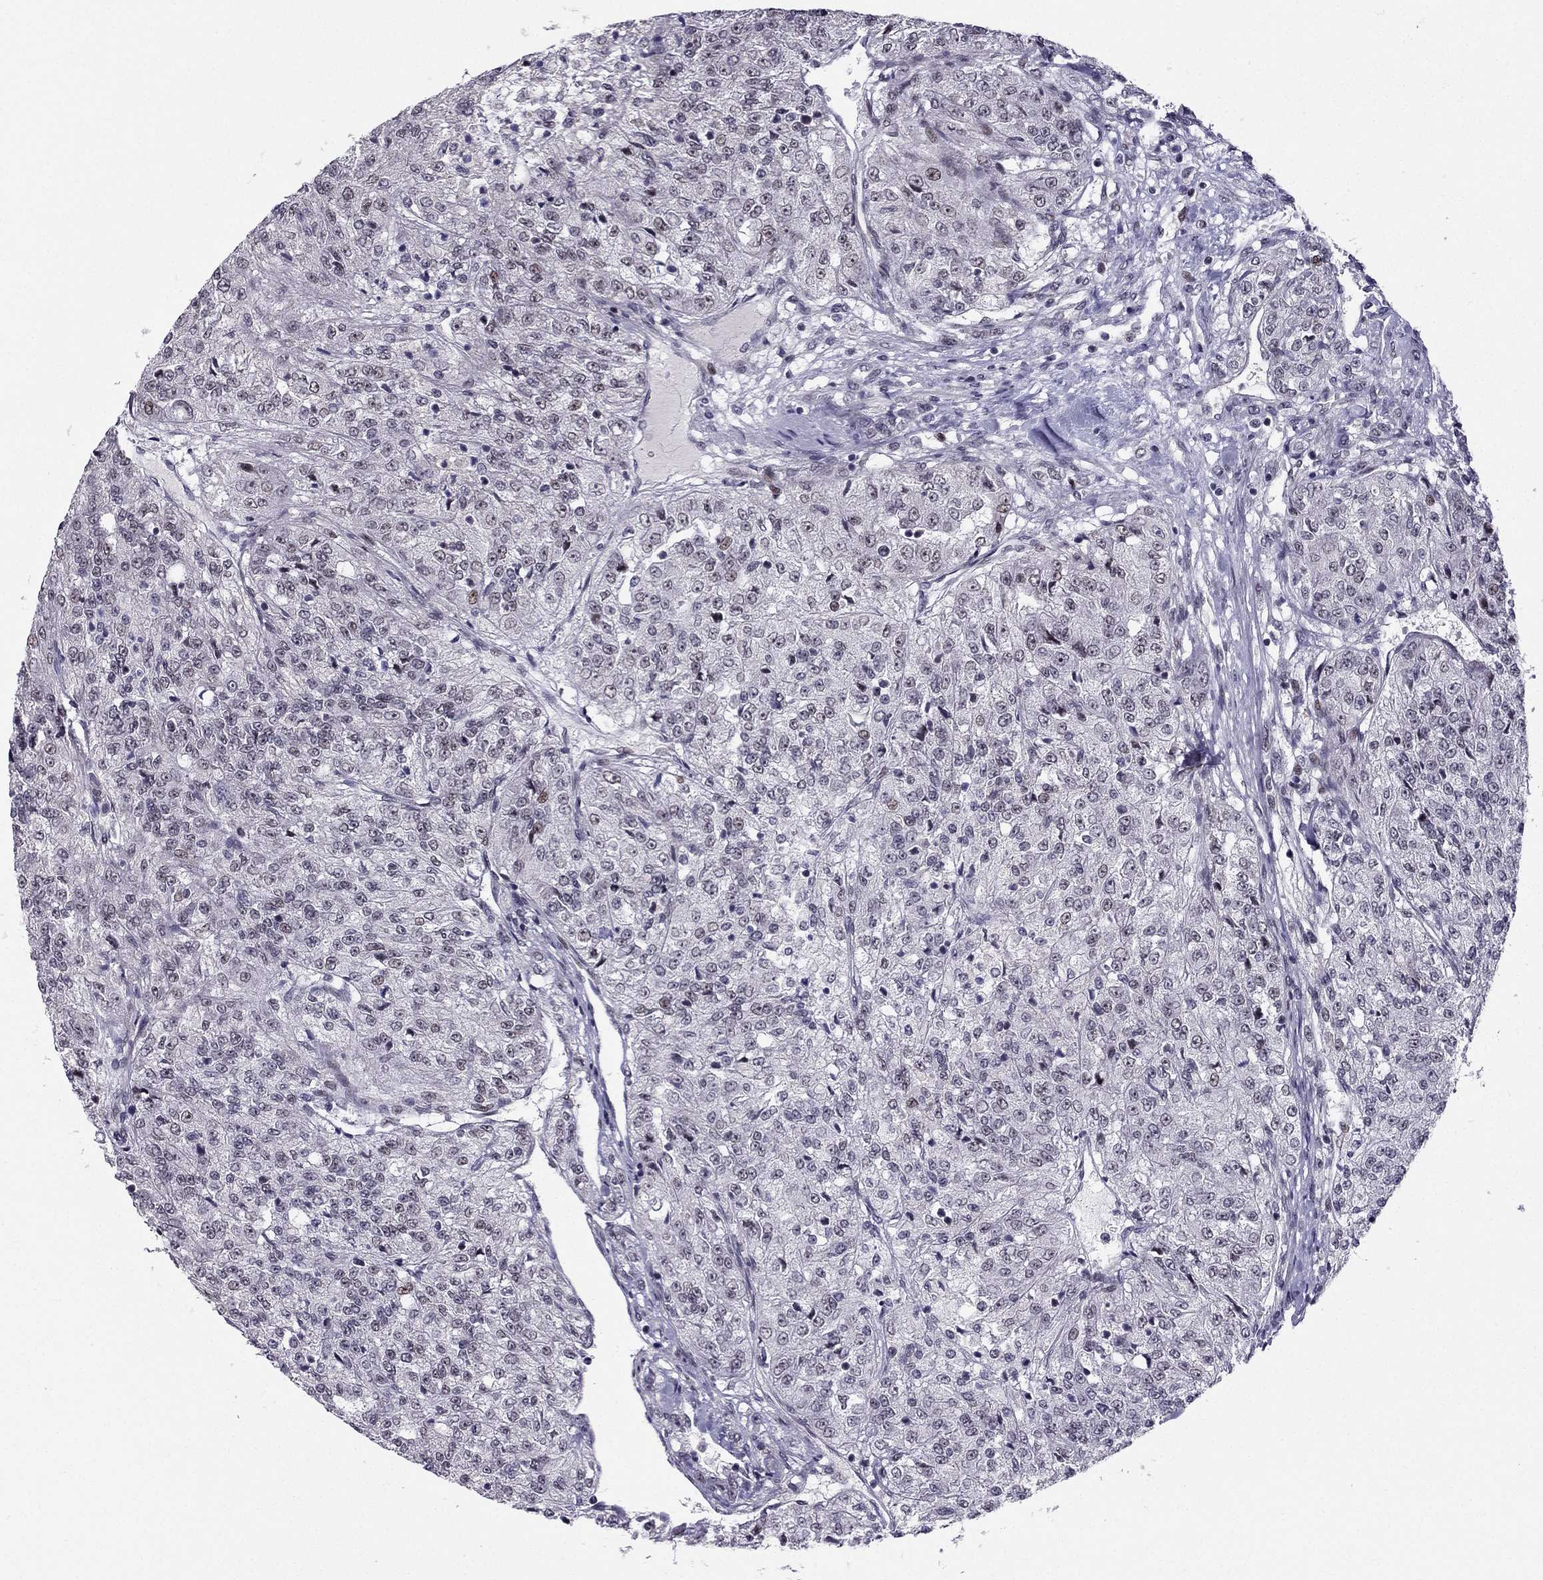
{"staining": {"intensity": "weak", "quantity": "<25%", "location": "nuclear"}, "tissue": "renal cancer", "cell_type": "Tumor cells", "image_type": "cancer", "snomed": [{"axis": "morphology", "description": "Adenocarcinoma, NOS"}, {"axis": "topography", "description": "Kidney"}], "caption": "DAB (3,3'-diaminobenzidine) immunohistochemical staining of renal cancer demonstrates no significant staining in tumor cells. Nuclei are stained in blue.", "gene": "RPRD2", "patient": {"sex": "female", "age": 63}}